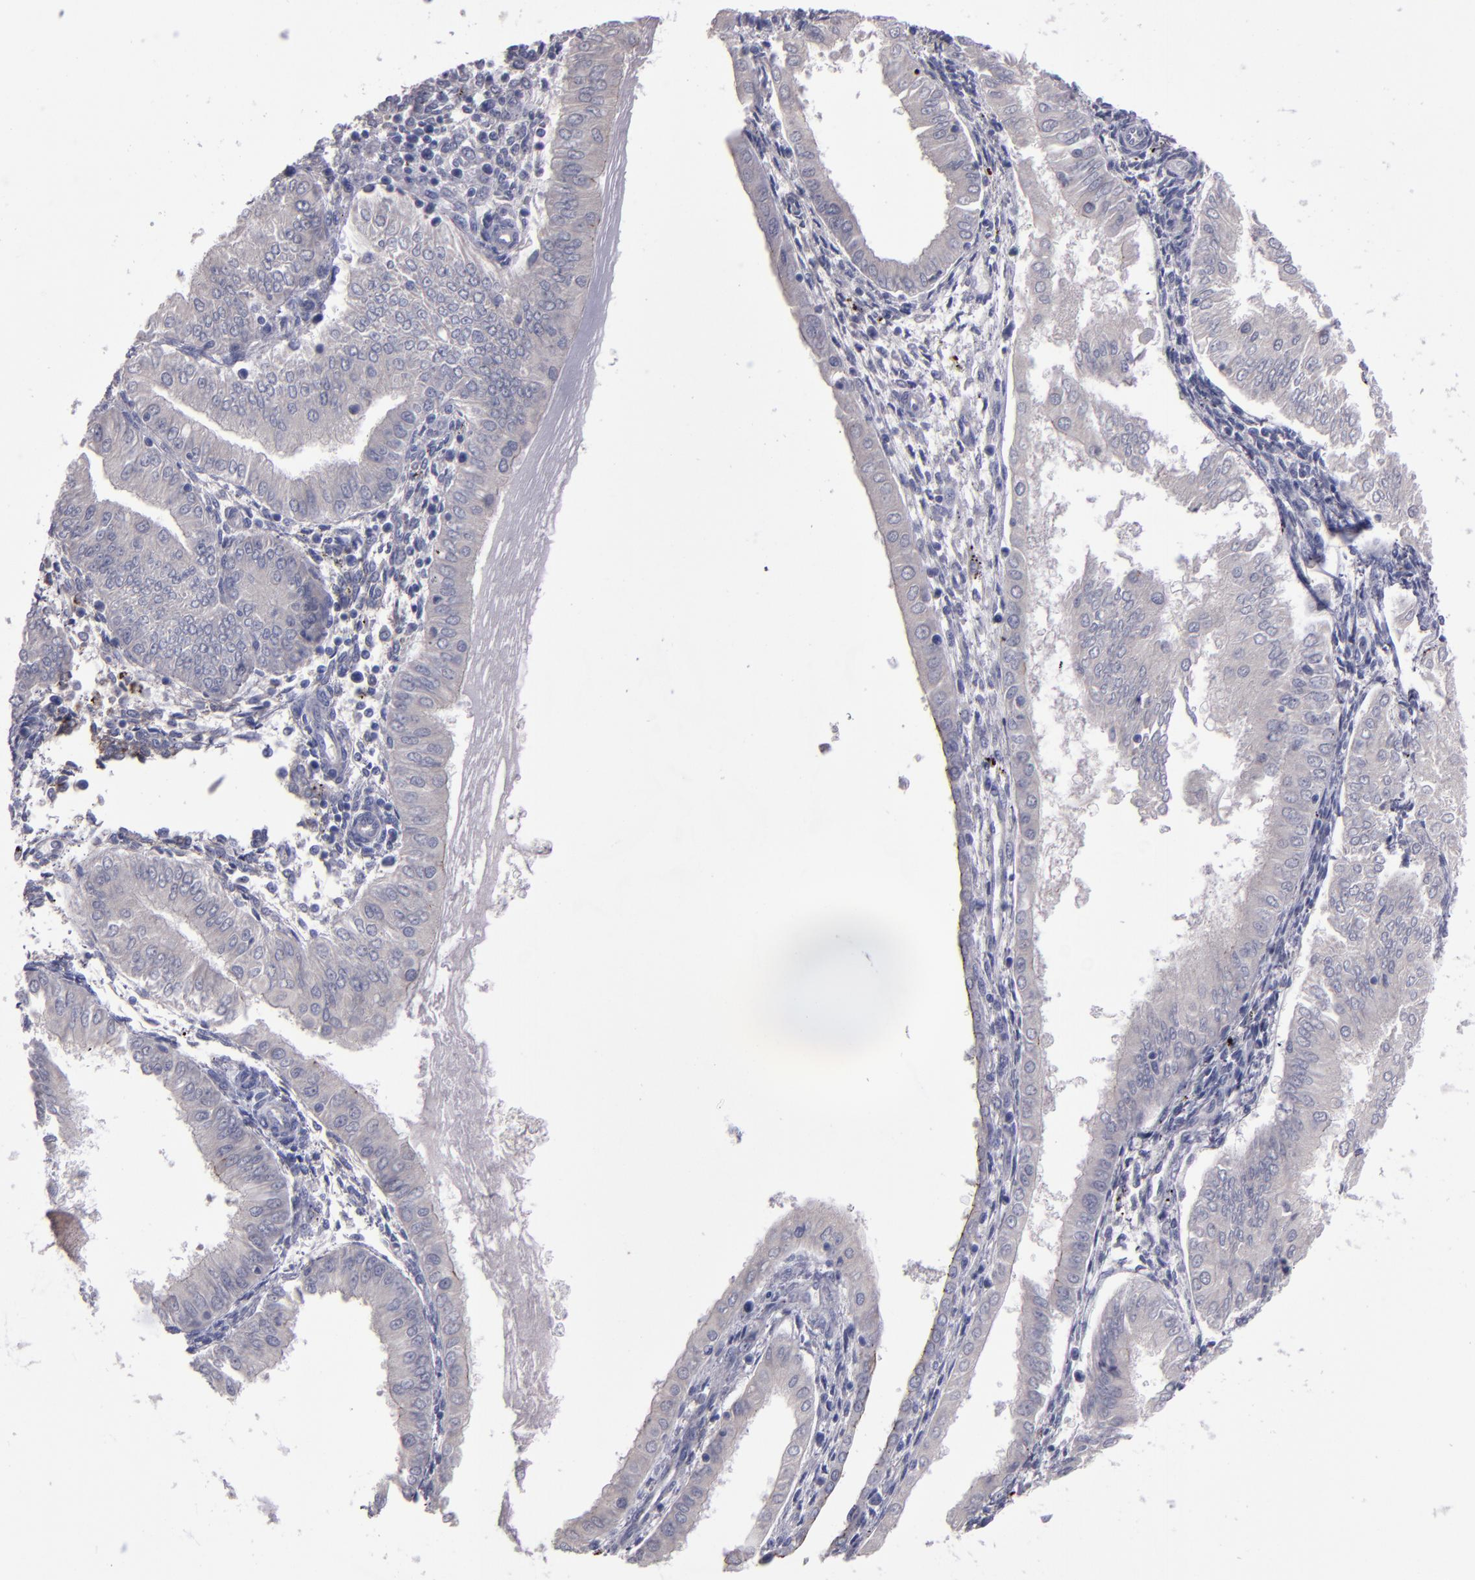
{"staining": {"intensity": "negative", "quantity": "none", "location": "none"}, "tissue": "endometrial cancer", "cell_type": "Tumor cells", "image_type": "cancer", "snomed": [{"axis": "morphology", "description": "Adenocarcinoma, NOS"}, {"axis": "topography", "description": "Endometrium"}], "caption": "This is an immunohistochemistry (IHC) histopathology image of human adenocarcinoma (endometrial). There is no positivity in tumor cells.", "gene": "CDH3", "patient": {"sex": "female", "age": 53}}